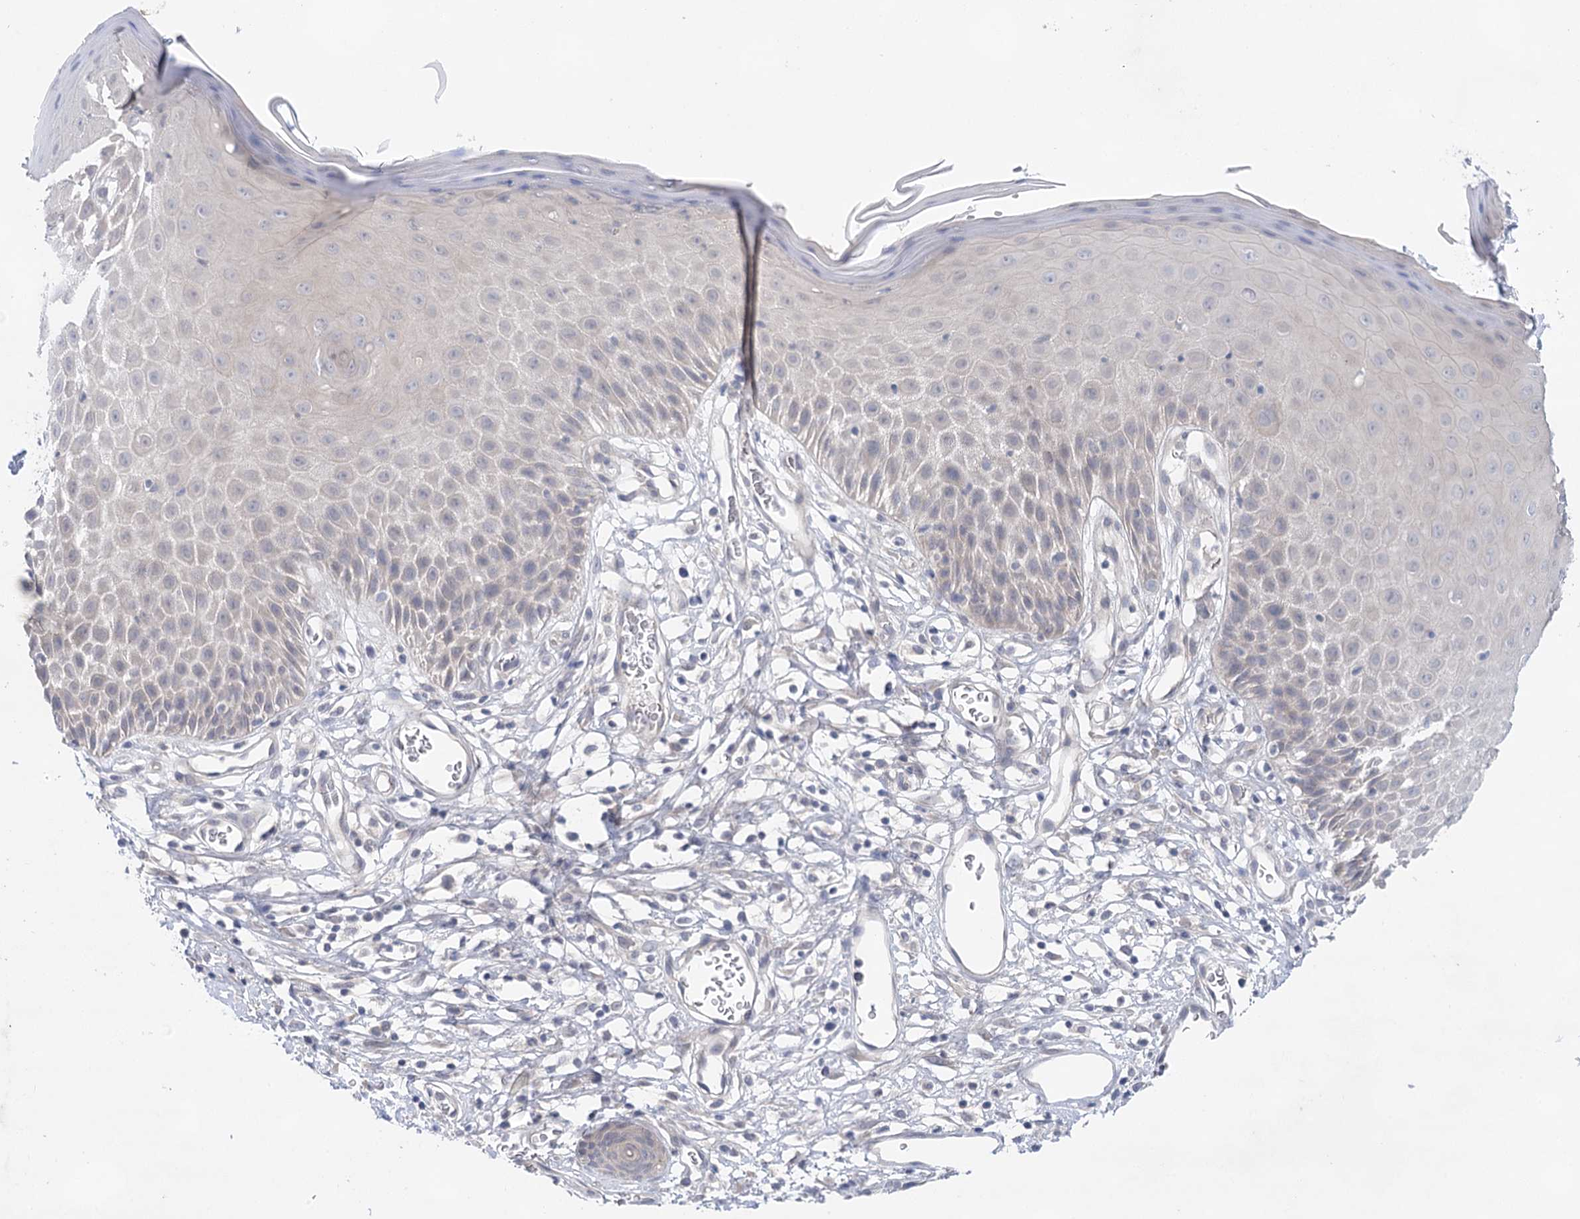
{"staining": {"intensity": "weak", "quantity": "25%-75%", "location": "cytoplasmic/membranous"}, "tissue": "skin", "cell_type": "Epidermal cells", "image_type": "normal", "snomed": [{"axis": "morphology", "description": "Normal tissue, NOS"}, {"axis": "topography", "description": "Vulva"}], "caption": "DAB (3,3'-diaminobenzidine) immunohistochemical staining of normal human skin displays weak cytoplasmic/membranous protein positivity in about 25%-75% of epidermal cells.", "gene": "LALBA", "patient": {"sex": "female", "age": 68}}